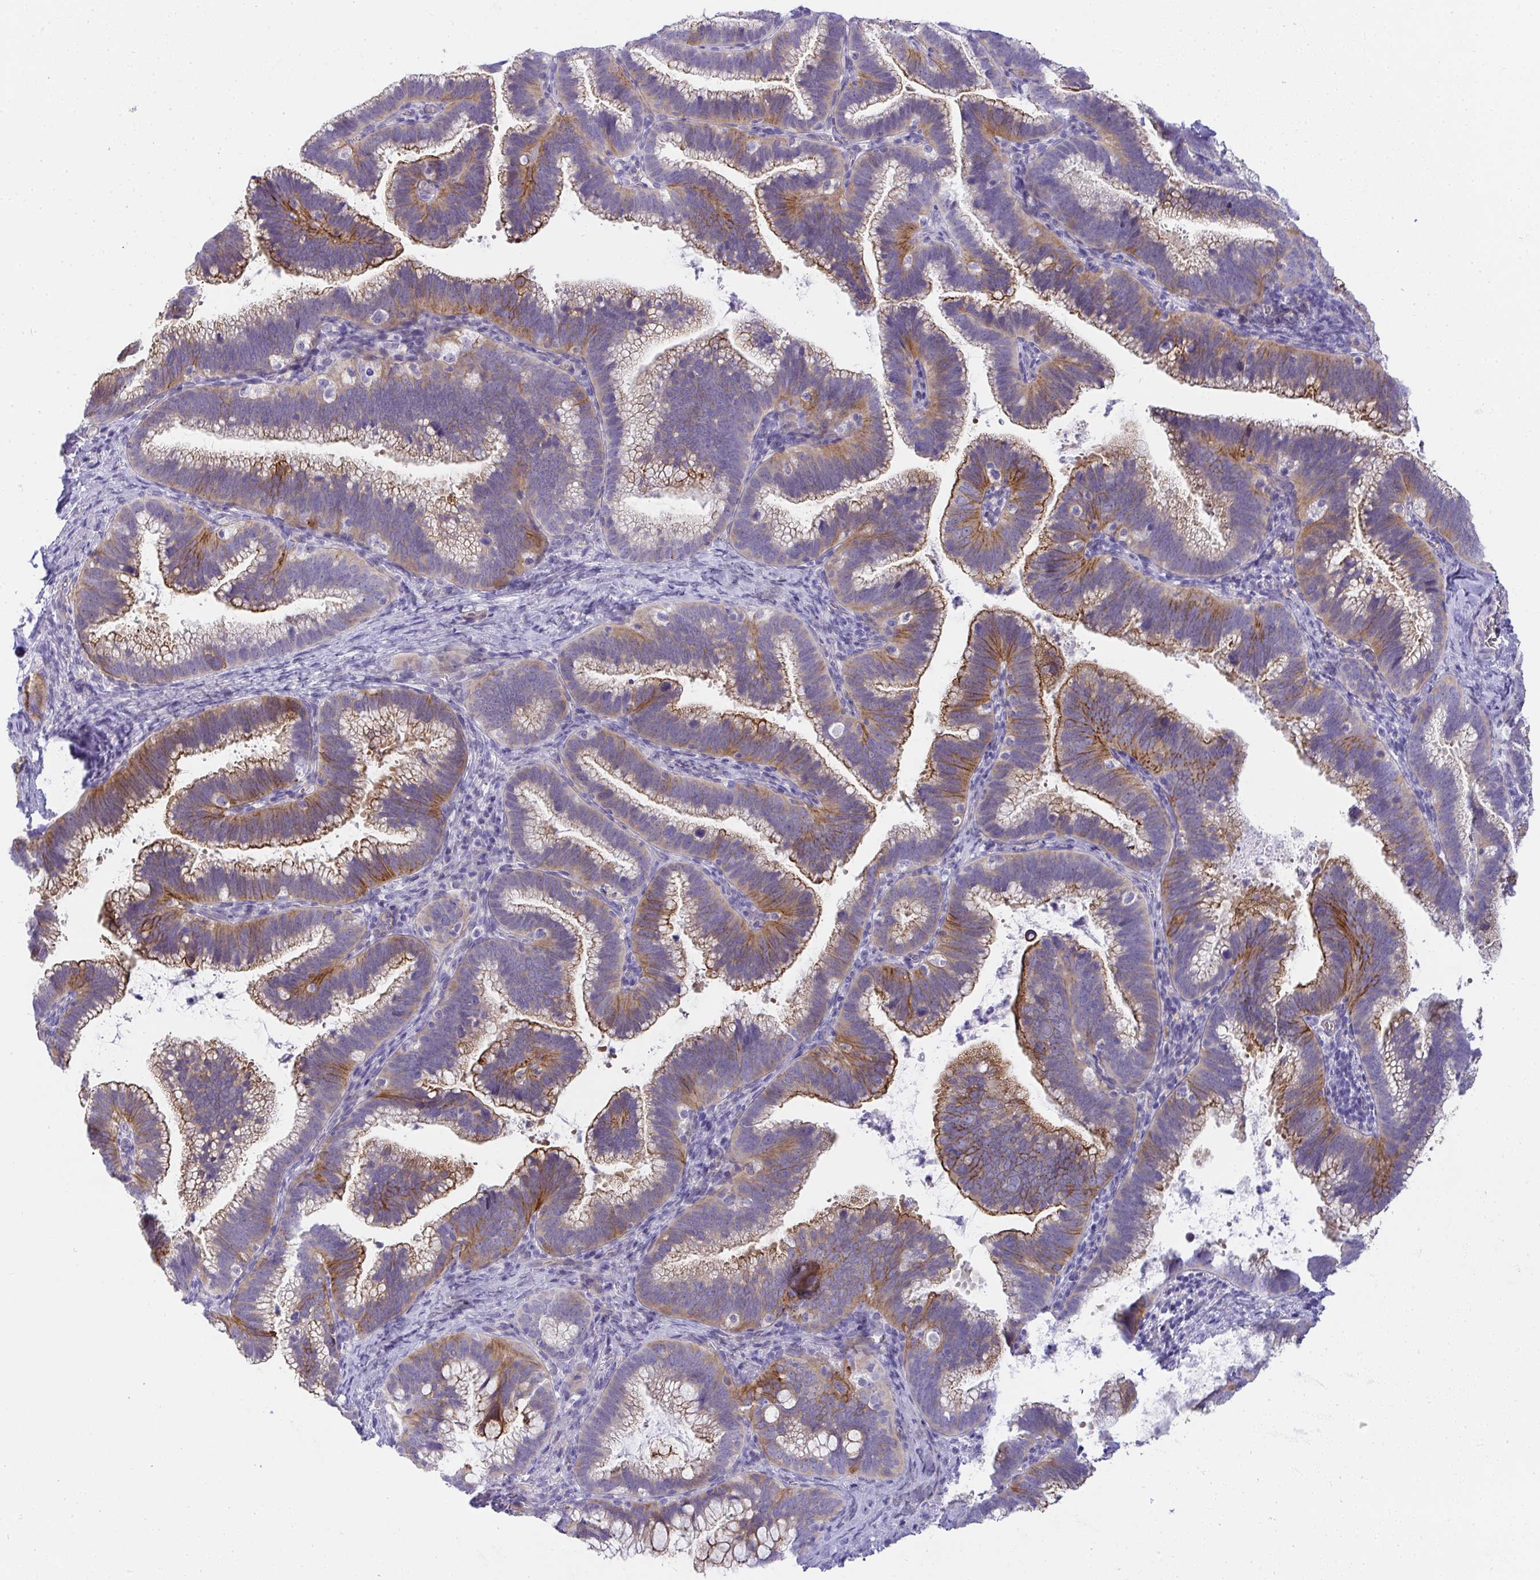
{"staining": {"intensity": "moderate", "quantity": "25%-75%", "location": "cytoplasmic/membranous"}, "tissue": "cervical cancer", "cell_type": "Tumor cells", "image_type": "cancer", "snomed": [{"axis": "morphology", "description": "Adenocarcinoma, NOS"}, {"axis": "topography", "description": "Cervix"}], "caption": "This image displays cervical adenocarcinoma stained with immunohistochemistry (IHC) to label a protein in brown. The cytoplasmic/membranous of tumor cells show moderate positivity for the protein. Nuclei are counter-stained blue.", "gene": "AK5", "patient": {"sex": "female", "age": 61}}